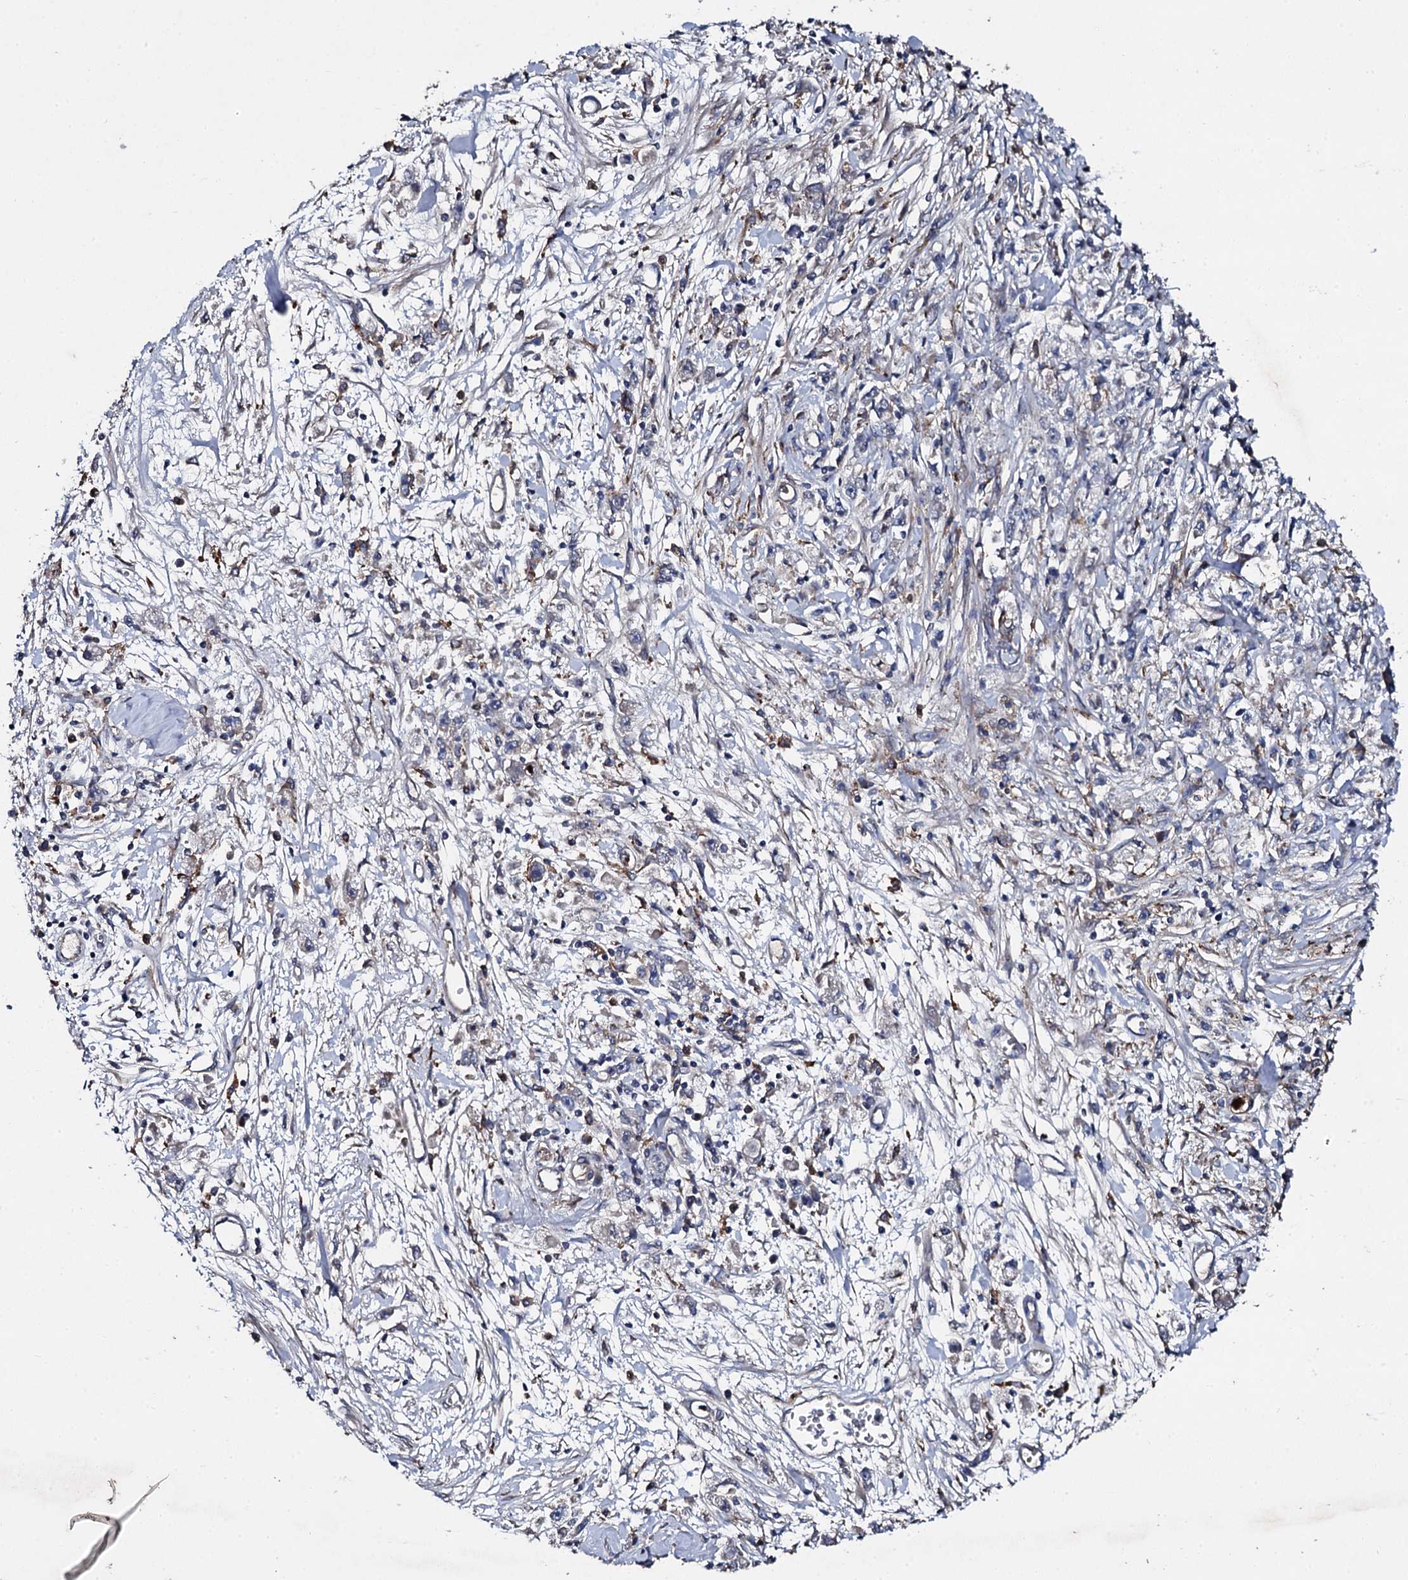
{"staining": {"intensity": "negative", "quantity": "none", "location": "none"}, "tissue": "stomach cancer", "cell_type": "Tumor cells", "image_type": "cancer", "snomed": [{"axis": "morphology", "description": "Adenocarcinoma, NOS"}, {"axis": "topography", "description": "Stomach"}], "caption": "The histopathology image demonstrates no staining of tumor cells in stomach cancer (adenocarcinoma).", "gene": "LRRC28", "patient": {"sex": "female", "age": 59}}